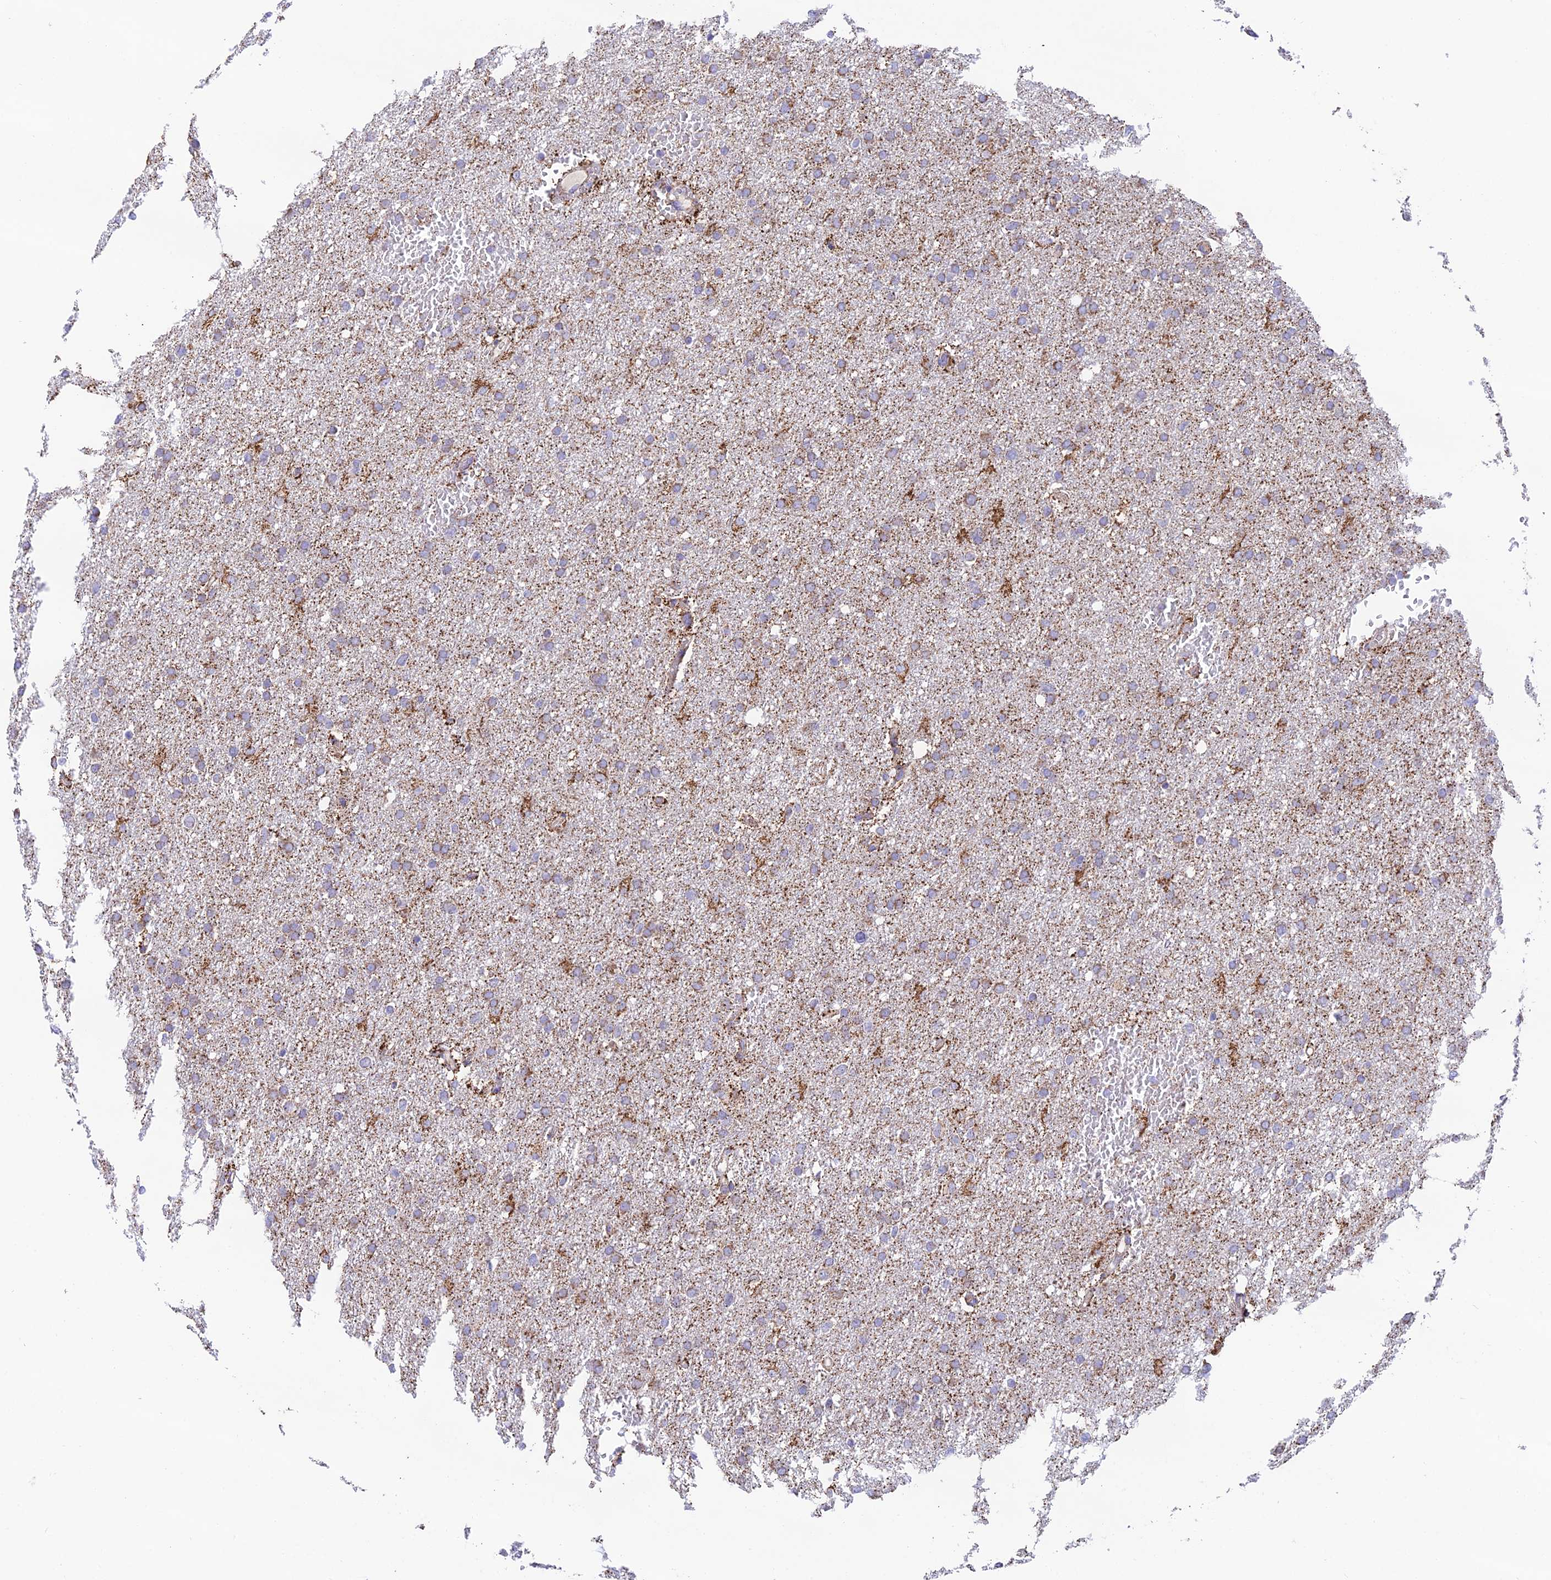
{"staining": {"intensity": "moderate", "quantity": "25%-75%", "location": "cytoplasmic/membranous"}, "tissue": "glioma", "cell_type": "Tumor cells", "image_type": "cancer", "snomed": [{"axis": "morphology", "description": "Glioma, malignant, High grade"}, {"axis": "topography", "description": "Cerebral cortex"}], "caption": "Immunohistochemistry (IHC) photomicrograph of neoplastic tissue: human malignant glioma (high-grade) stained using IHC shows medium levels of moderate protein expression localized specifically in the cytoplasmic/membranous of tumor cells, appearing as a cytoplasmic/membranous brown color.", "gene": "HSDL2", "patient": {"sex": "female", "age": 36}}